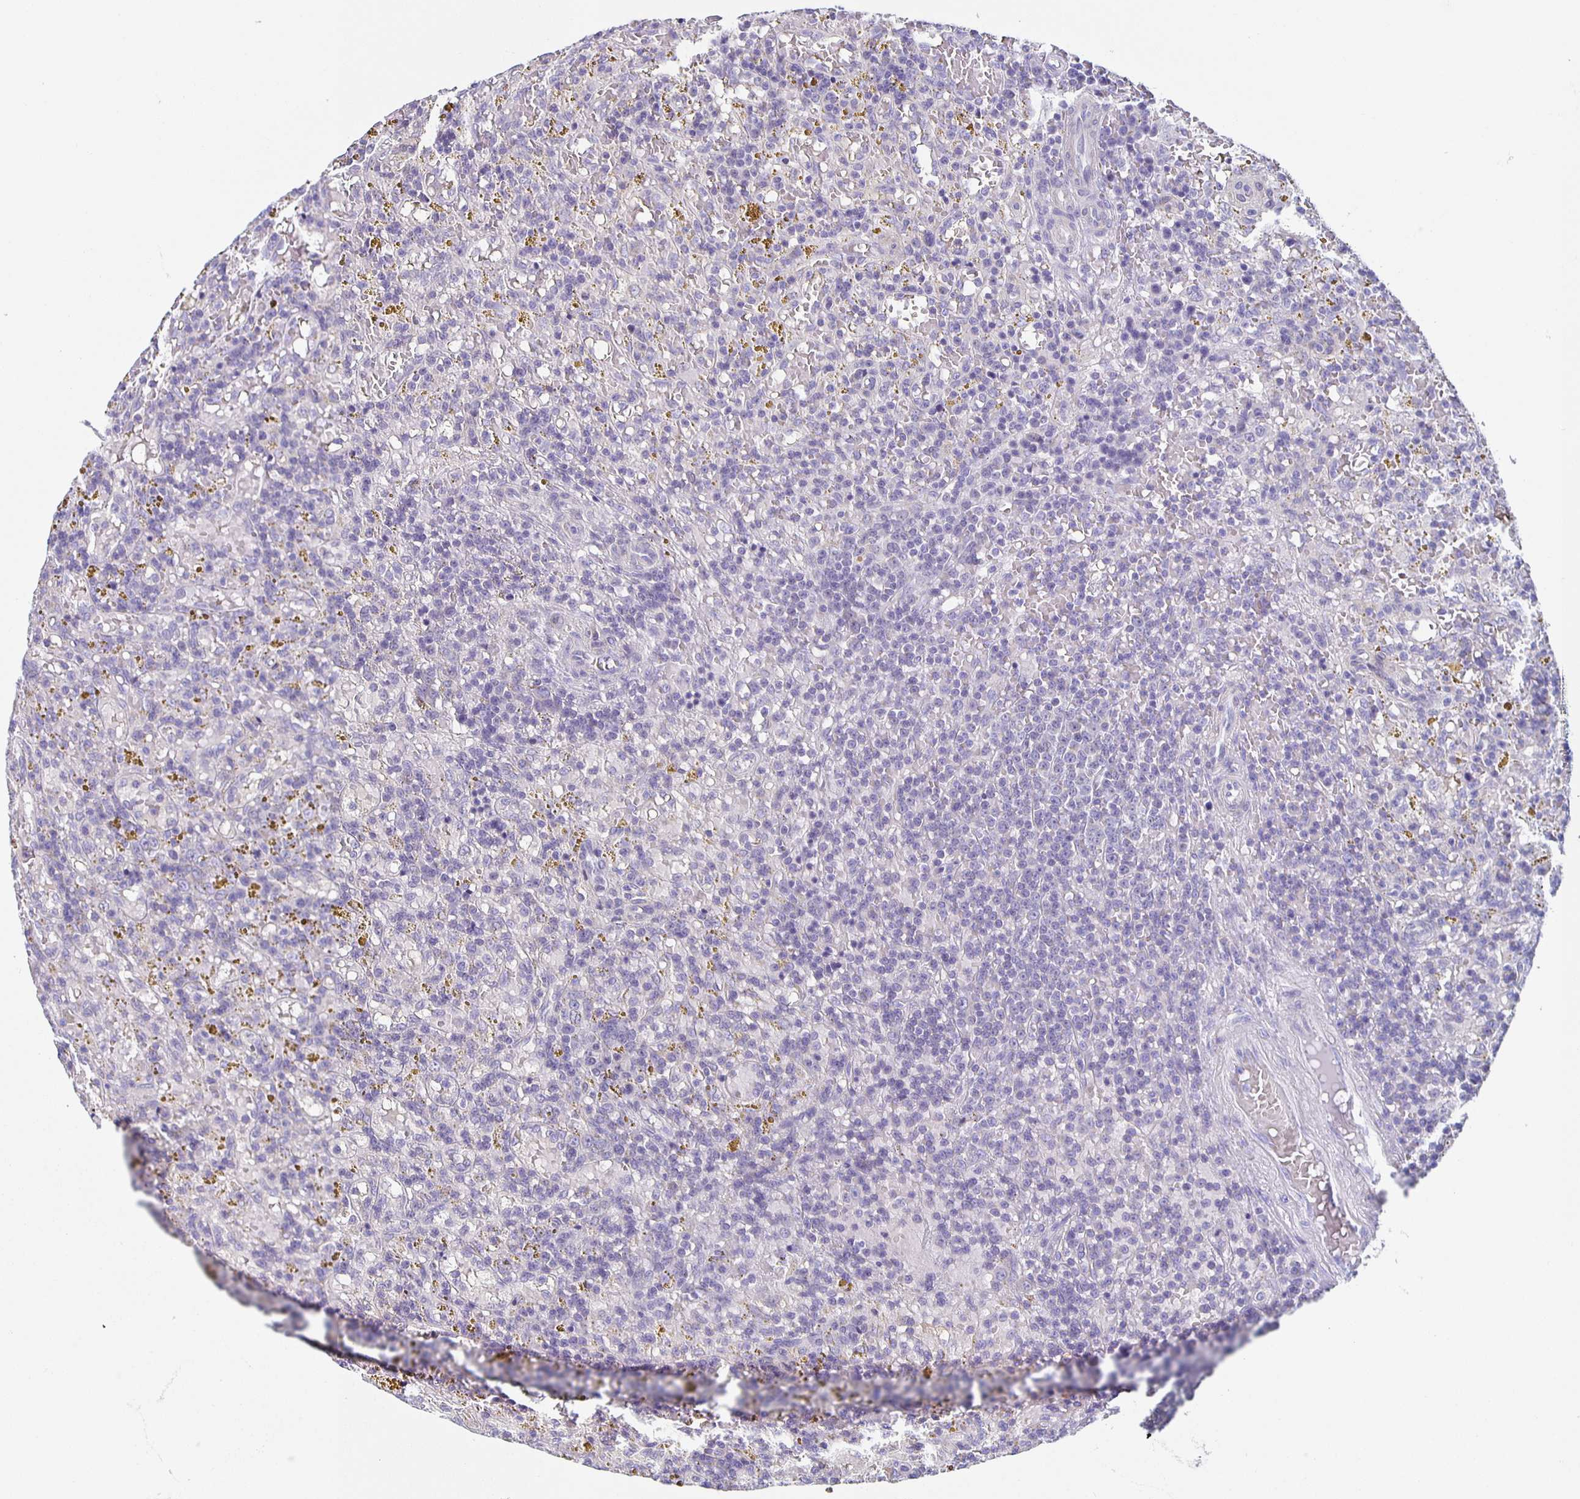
{"staining": {"intensity": "negative", "quantity": "none", "location": "none"}, "tissue": "lymphoma", "cell_type": "Tumor cells", "image_type": "cancer", "snomed": [{"axis": "morphology", "description": "Malignant lymphoma, non-Hodgkin's type, Low grade"}, {"axis": "topography", "description": "Spleen"}], "caption": "A histopathology image of human lymphoma is negative for staining in tumor cells.", "gene": "TPPP", "patient": {"sex": "female", "age": 65}}